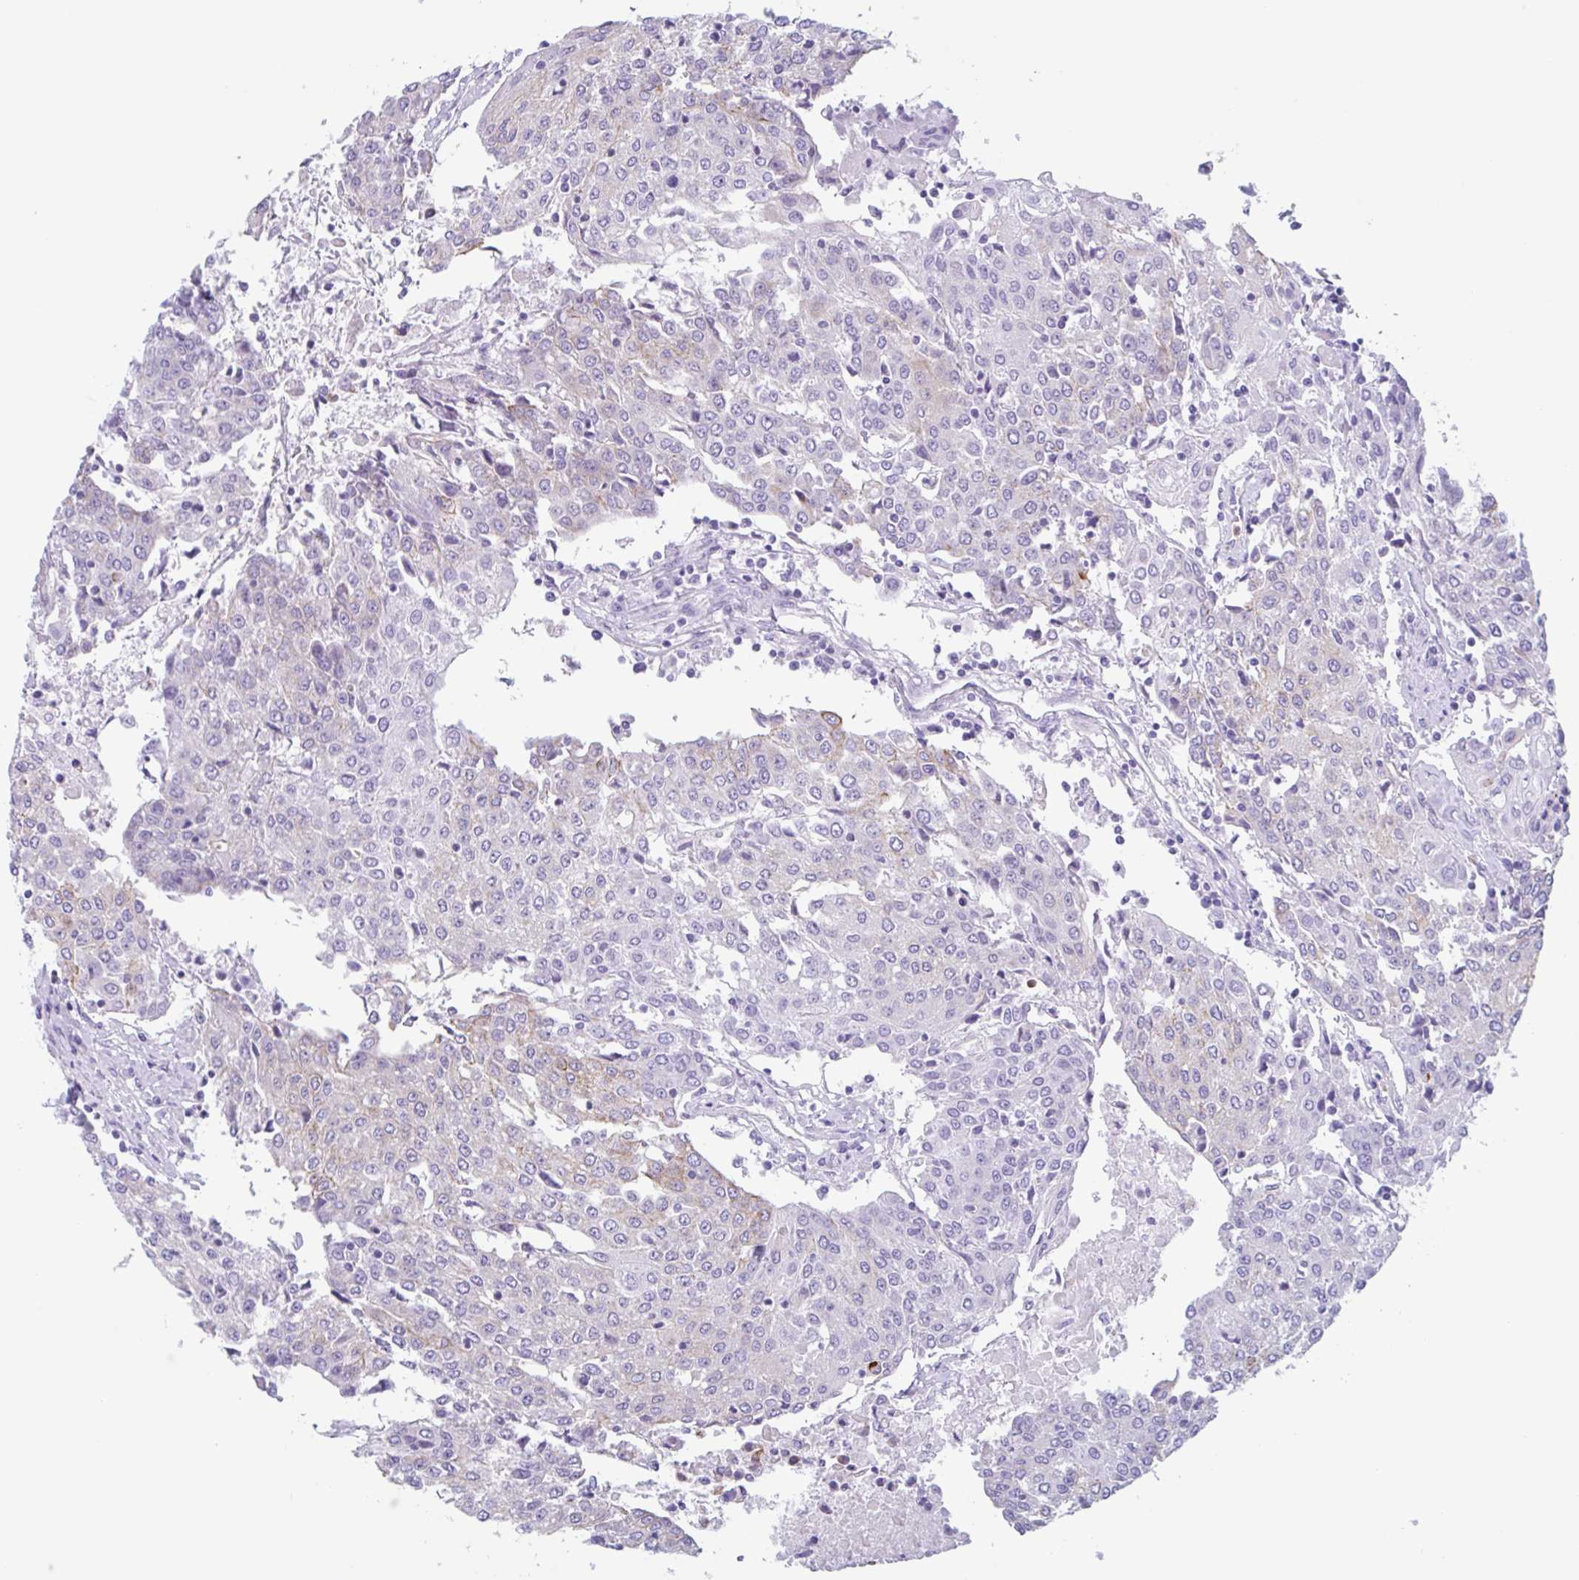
{"staining": {"intensity": "weak", "quantity": "<25%", "location": "cytoplasmic/membranous"}, "tissue": "urothelial cancer", "cell_type": "Tumor cells", "image_type": "cancer", "snomed": [{"axis": "morphology", "description": "Urothelial carcinoma, High grade"}, {"axis": "topography", "description": "Urinary bladder"}], "caption": "Tumor cells show no significant expression in urothelial cancer. (Stains: DAB immunohistochemistry (IHC) with hematoxylin counter stain, Microscopy: brightfield microscopy at high magnification).", "gene": "DTWD2", "patient": {"sex": "female", "age": 85}}